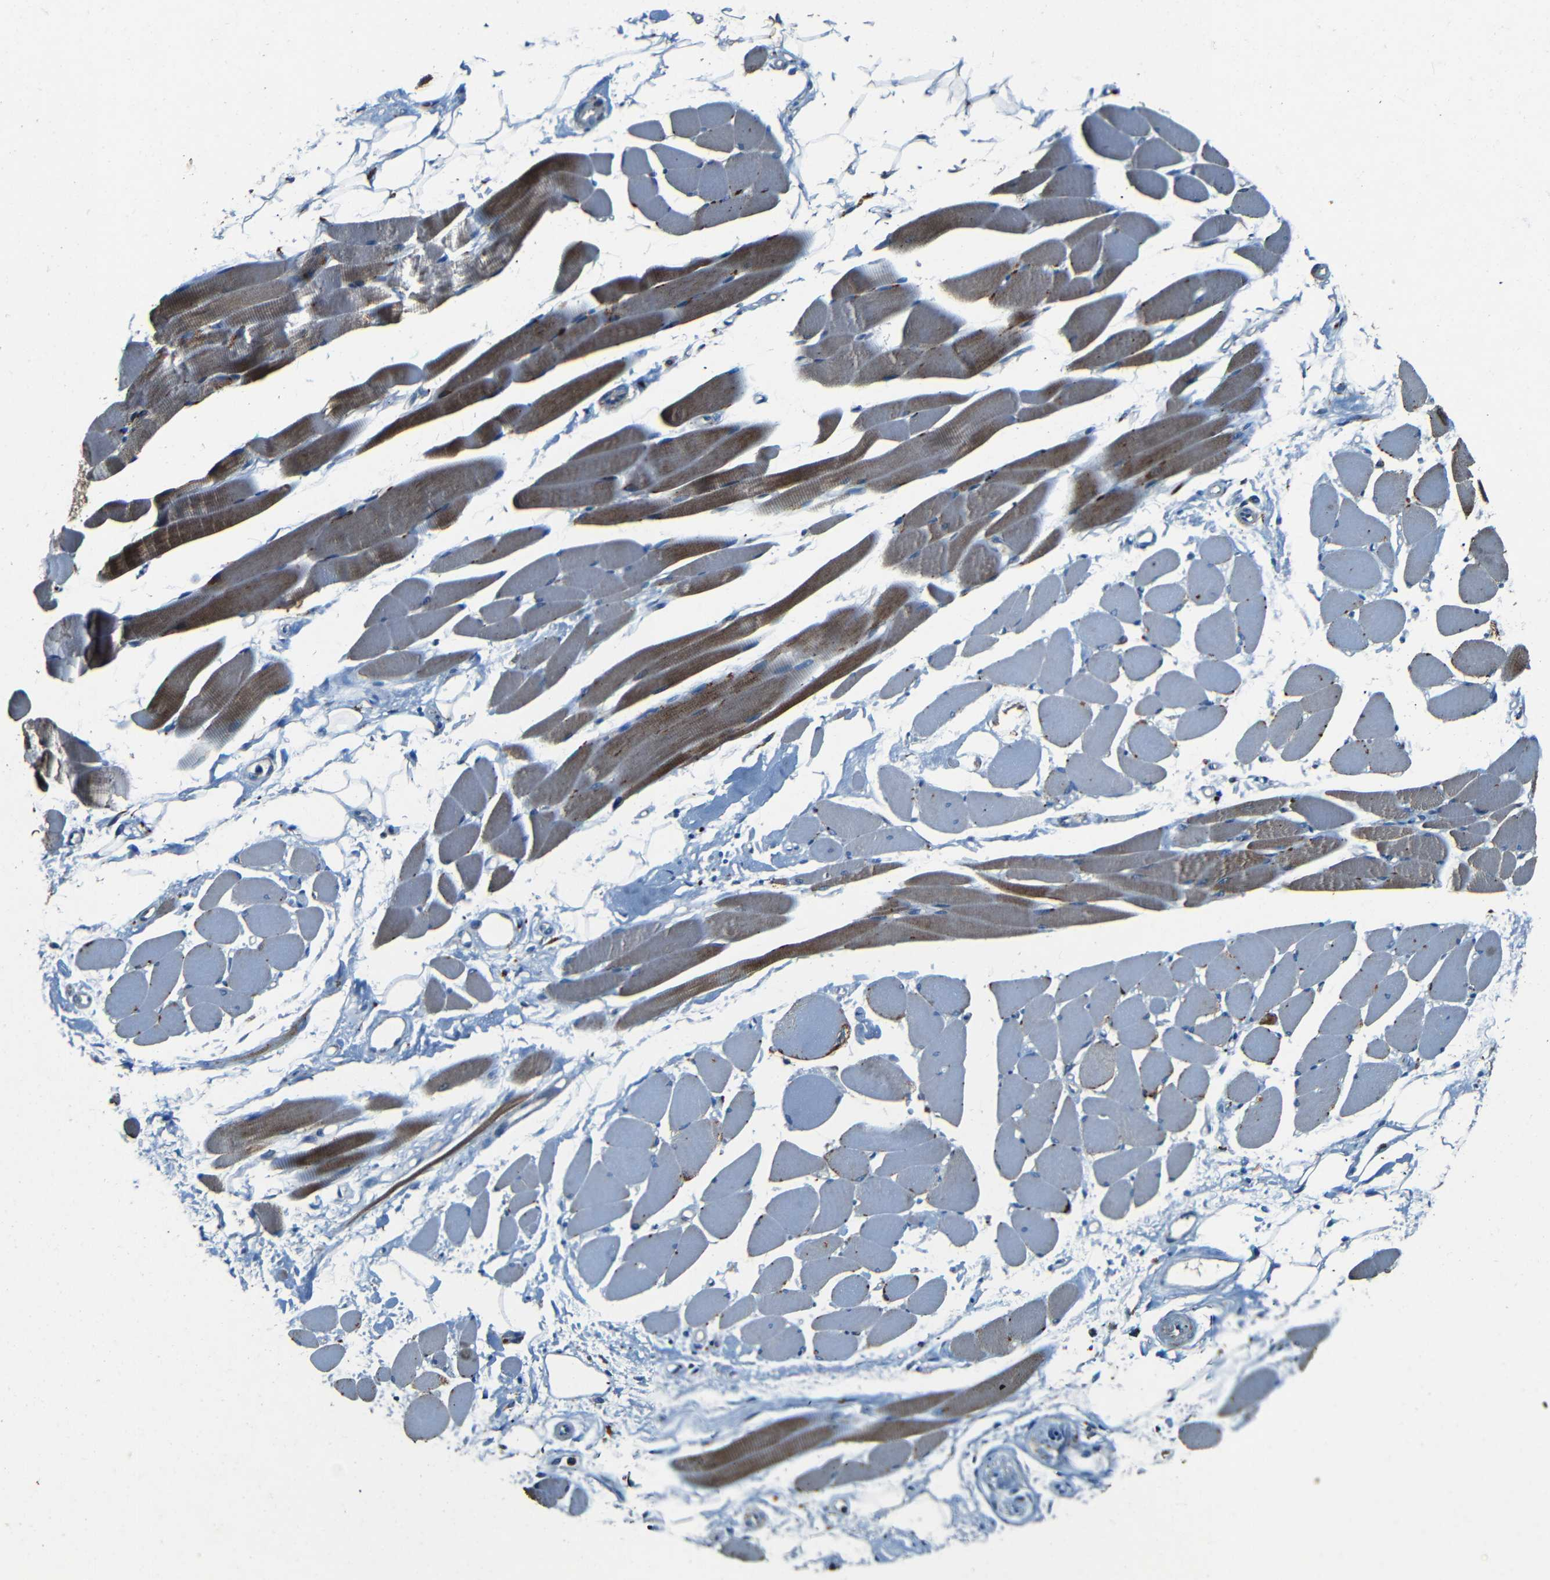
{"staining": {"intensity": "moderate", "quantity": "25%-75%", "location": "cytoplasmic/membranous"}, "tissue": "skeletal muscle", "cell_type": "Myocytes", "image_type": "normal", "snomed": [{"axis": "morphology", "description": "Normal tissue, NOS"}, {"axis": "topography", "description": "Skeletal muscle"}, {"axis": "topography", "description": "Peripheral nerve tissue"}], "caption": "Myocytes demonstrate moderate cytoplasmic/membranous expression in about 25%-75% of cells in unremarkable skeletal muscle. The protein of interest is shown in brown color, while the nuclei are stained blue.", "gene": "WSCD2", "patient": {"sex": "female", "age": 84}}